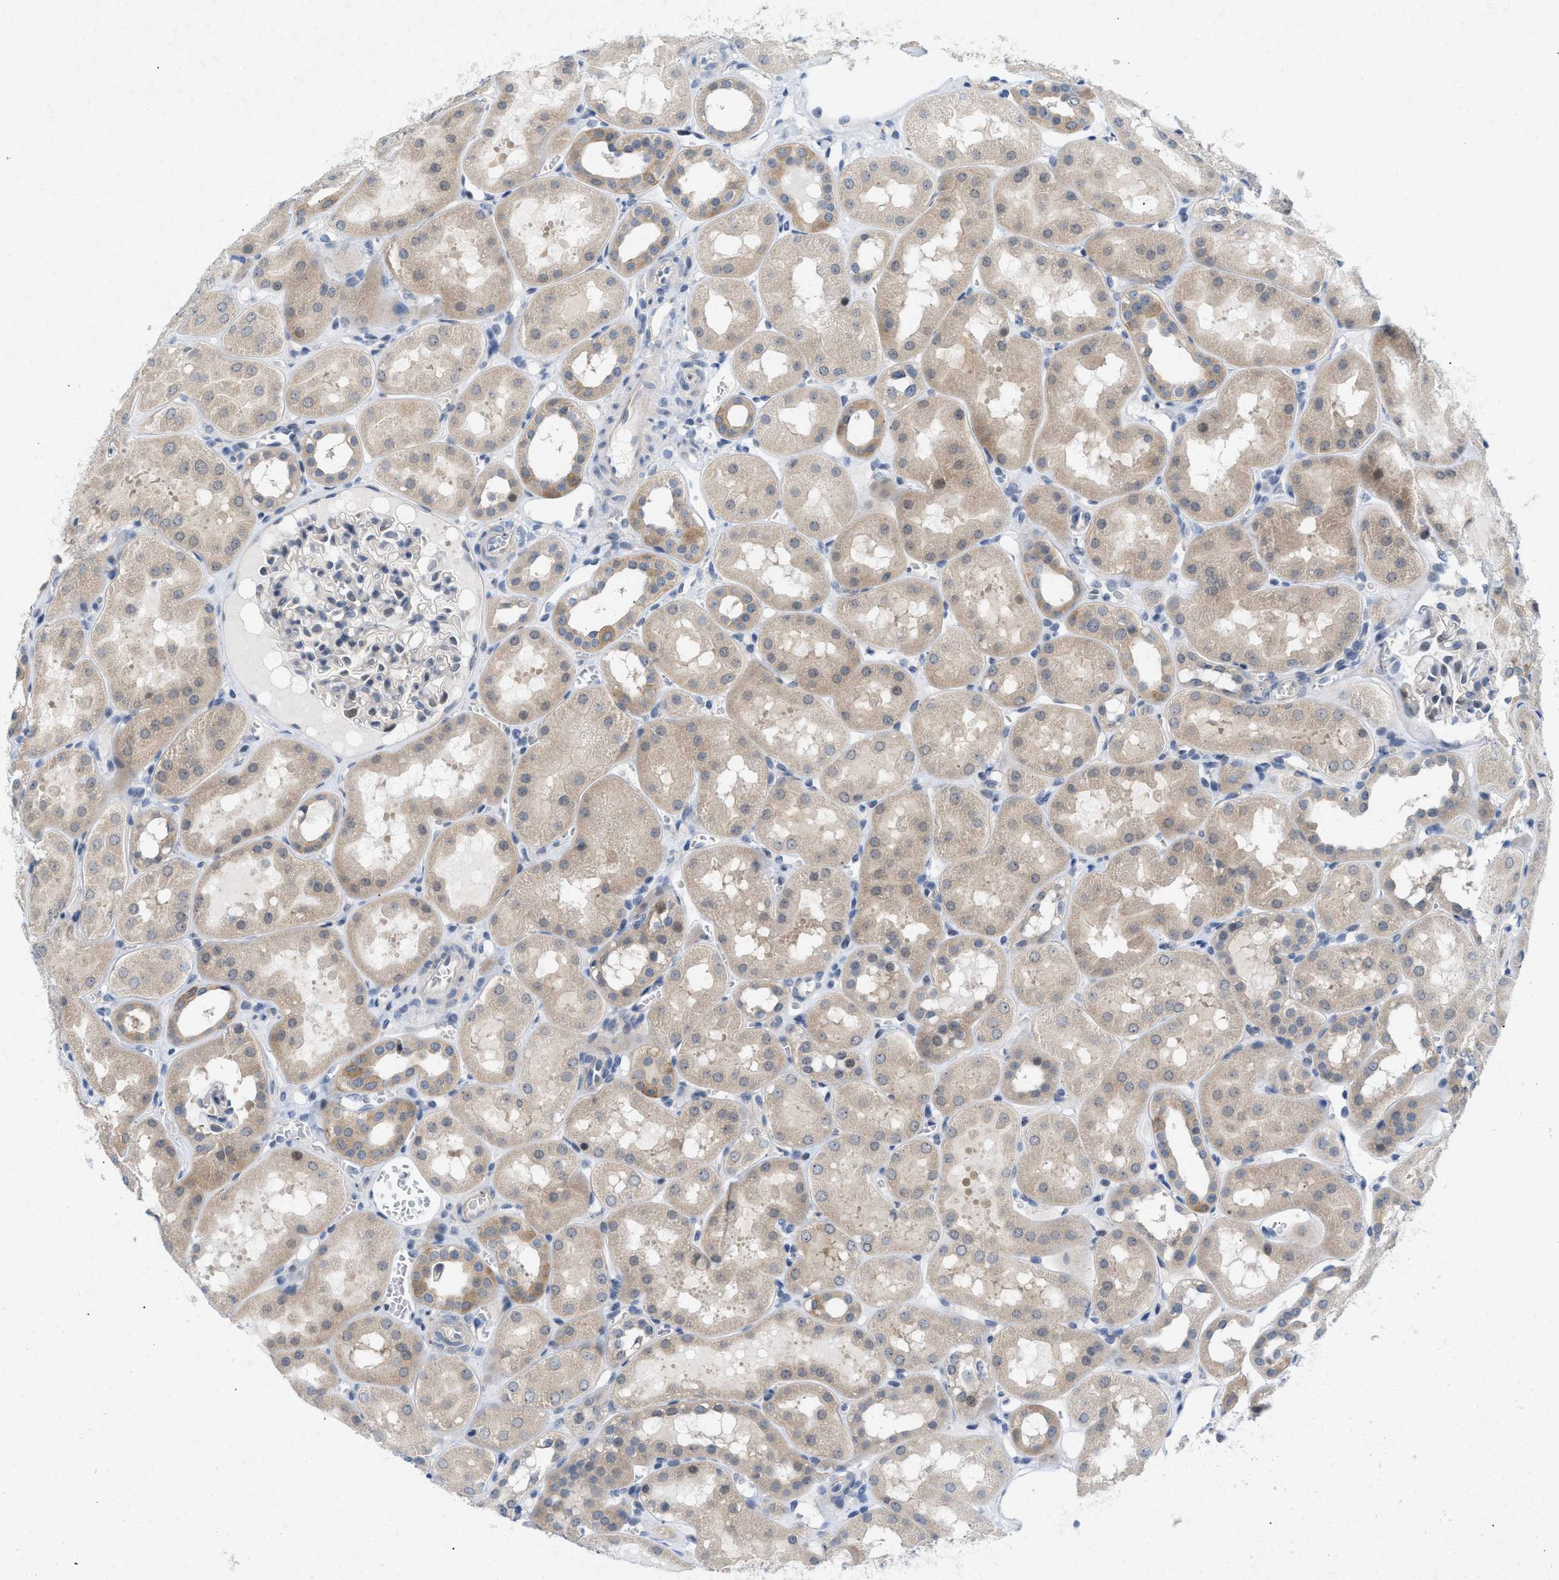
{"staining": {"intensity": "weak", "quantity": "<25%", "location": "nuclear"}, "tissue": "kidney", "cell_type": "Cells in glomeruli", "image_type": "normal", "snomed": [{"axis": "morphology", "description": "Normal tissue, NOS"}, {"axis": "topography", "description": "Kidney"}, {"axis": "topography", "description": "Urinary bladder"}], "caption": "A micrograph of human kidney is negative for staining in cells in glomeruli. The staining is performed using DAB brown chromogen with nuclei counter-stained in using hematoxylin.", "gene": "WIPI2", "patient": {"sex": "male", "age": 16}}